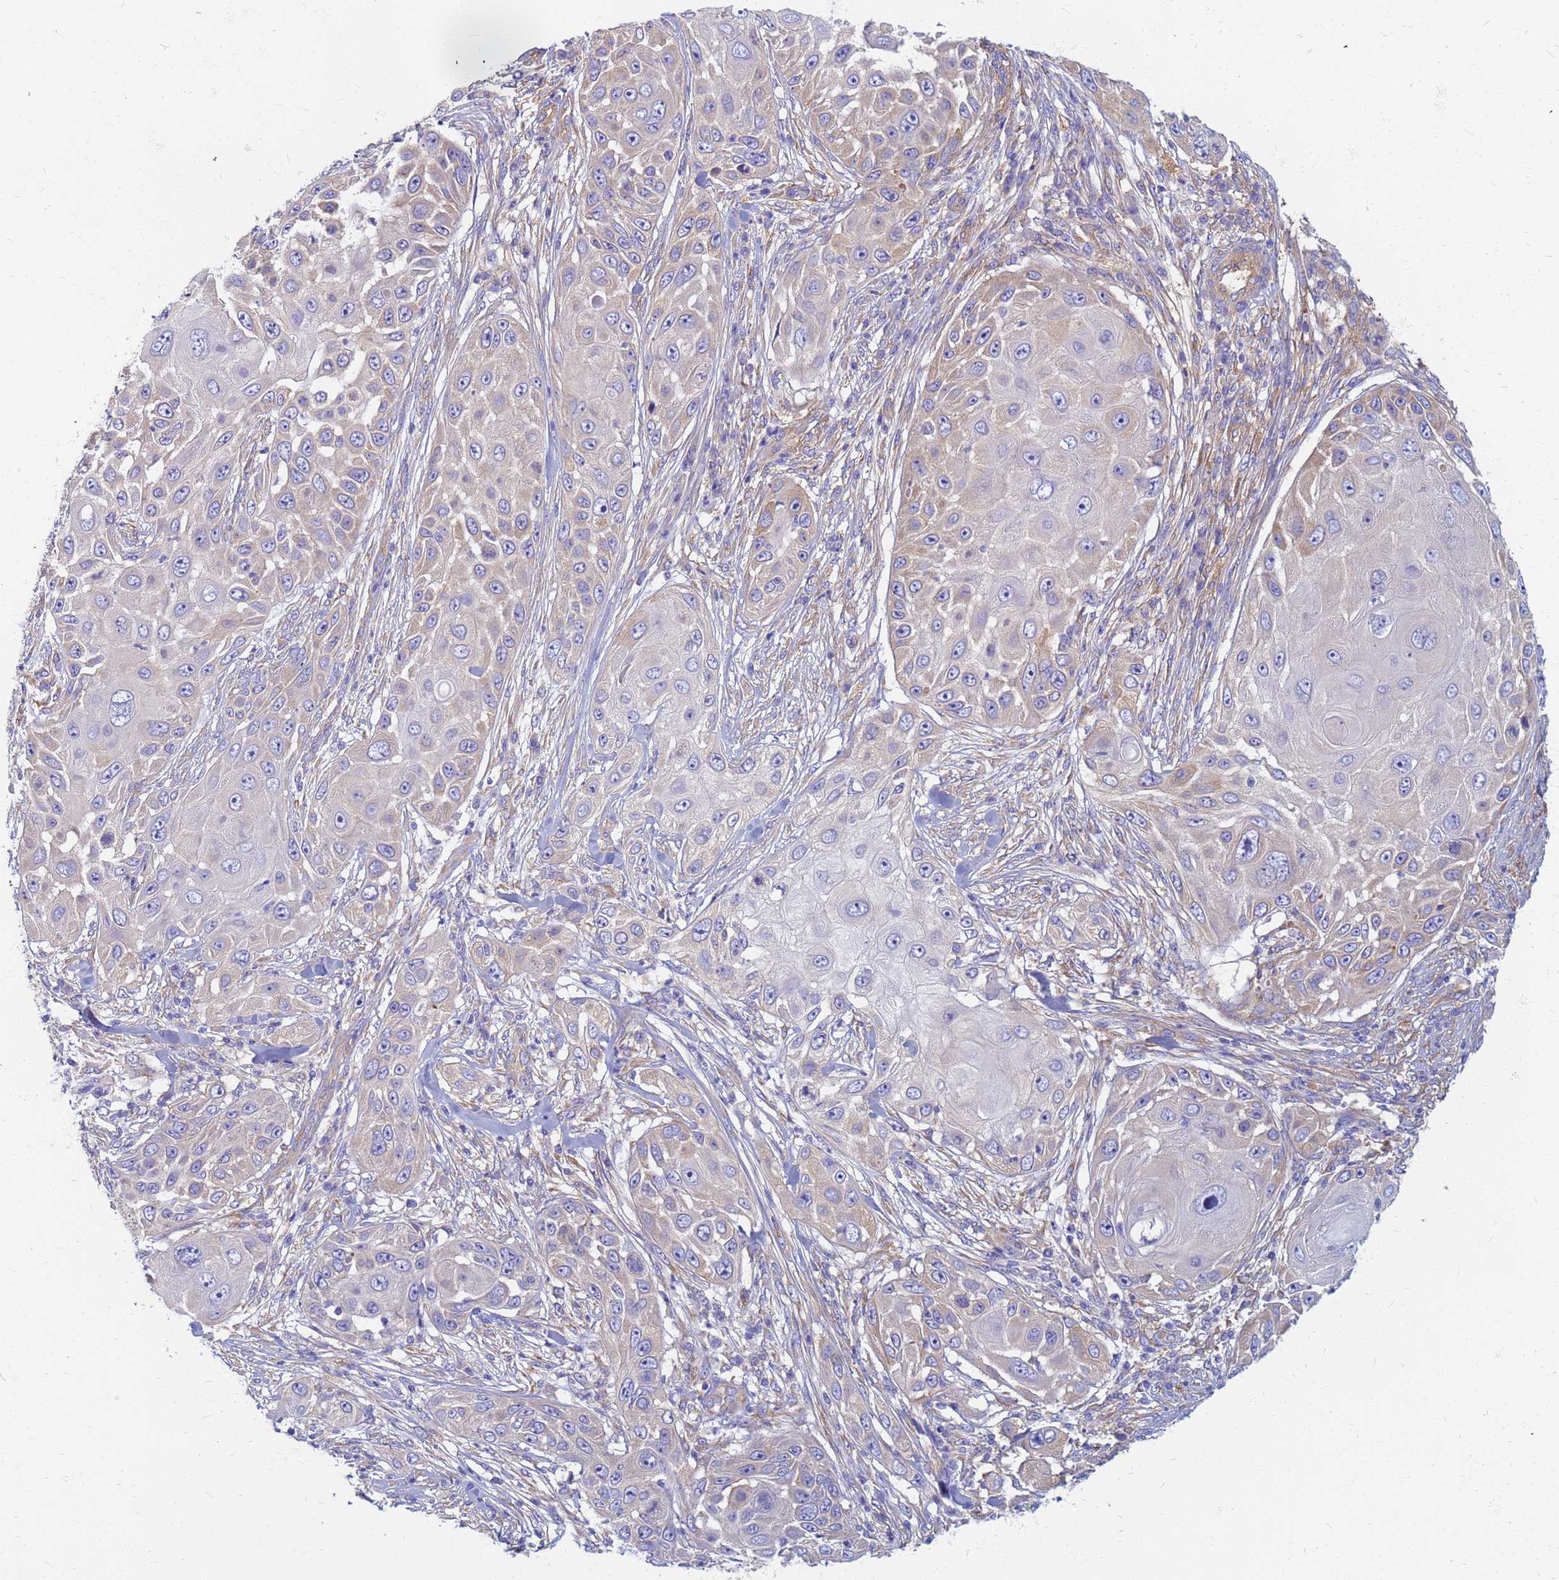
{"staining": {"intensity": "negative", "quantity": "none", "location": "none"}, "tissue": "skin cancer", "cell_type": "Tumor cells", "image_type": "cancer", "snomed": [{"axis": "morphology", "description": "Squamous cell carcinoma, NOS"}, {"axis": "topography", "description": "Skin"}], "caption": "Tumor cells show no significant protein positivity in squamous cell carcinoma (skin).", "gene": "EEA1", "patient": {"sex": "female", "age": 44}}